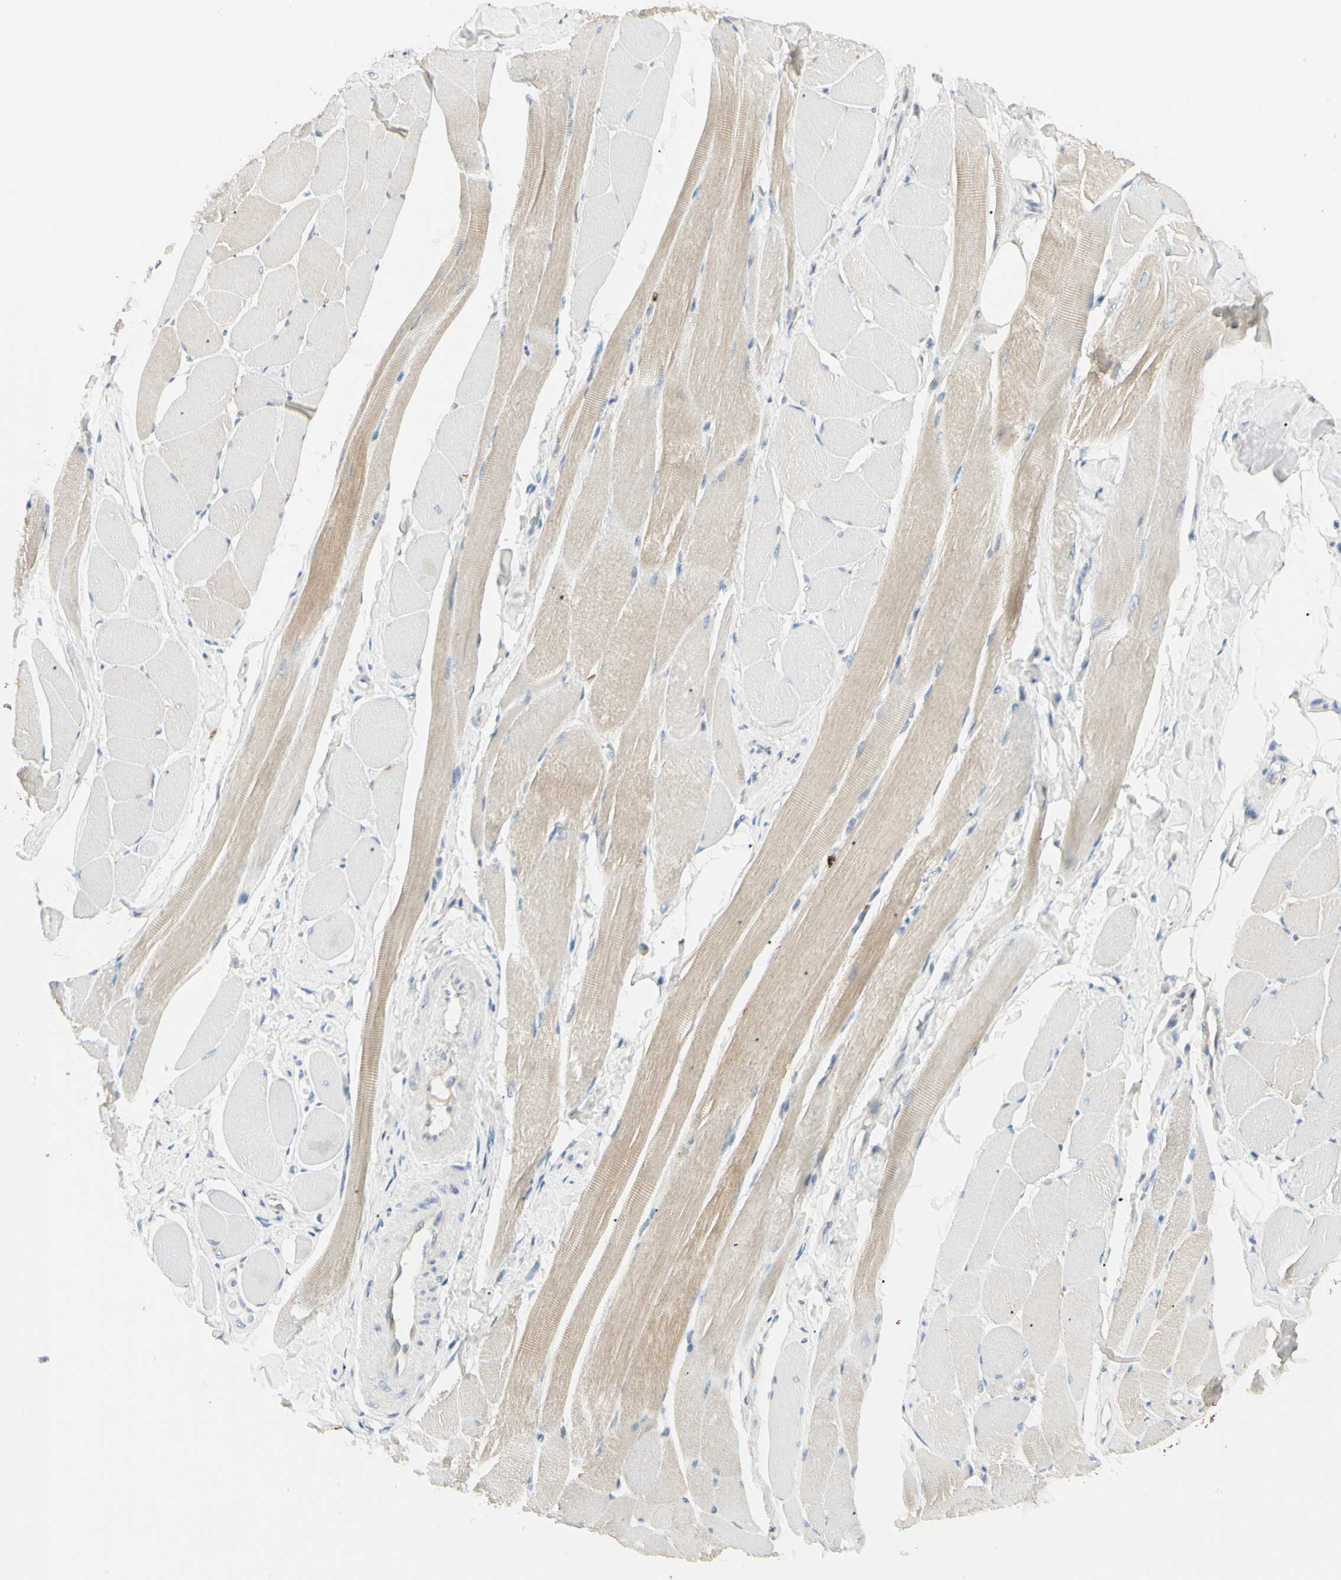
{"staining": {"intensity": "weak", "quantity": "25%-75%", "location": "cytoplasmic/membranous"}, "tissue": "skeletal muscle", "cell_type": "Myocytes", "image_type": "normal", "snomed": [{"axis": "morphology", "description": "Normal tissue, NOS"}, {"axis": "topography", "description": "Skeletal muscle"}, {"axis": "topography", "description": "Peripheral nerve tissue"}], "caption": "Approximately 25%-75% of myocytes in benign skeletal muscle demonstrate weak cytoplasmic/membranous protein expression as visualized by brown immunohistochemical staining.", "gene": "ALDH18A1", "patient": {"sex": "female", "age": 84}}